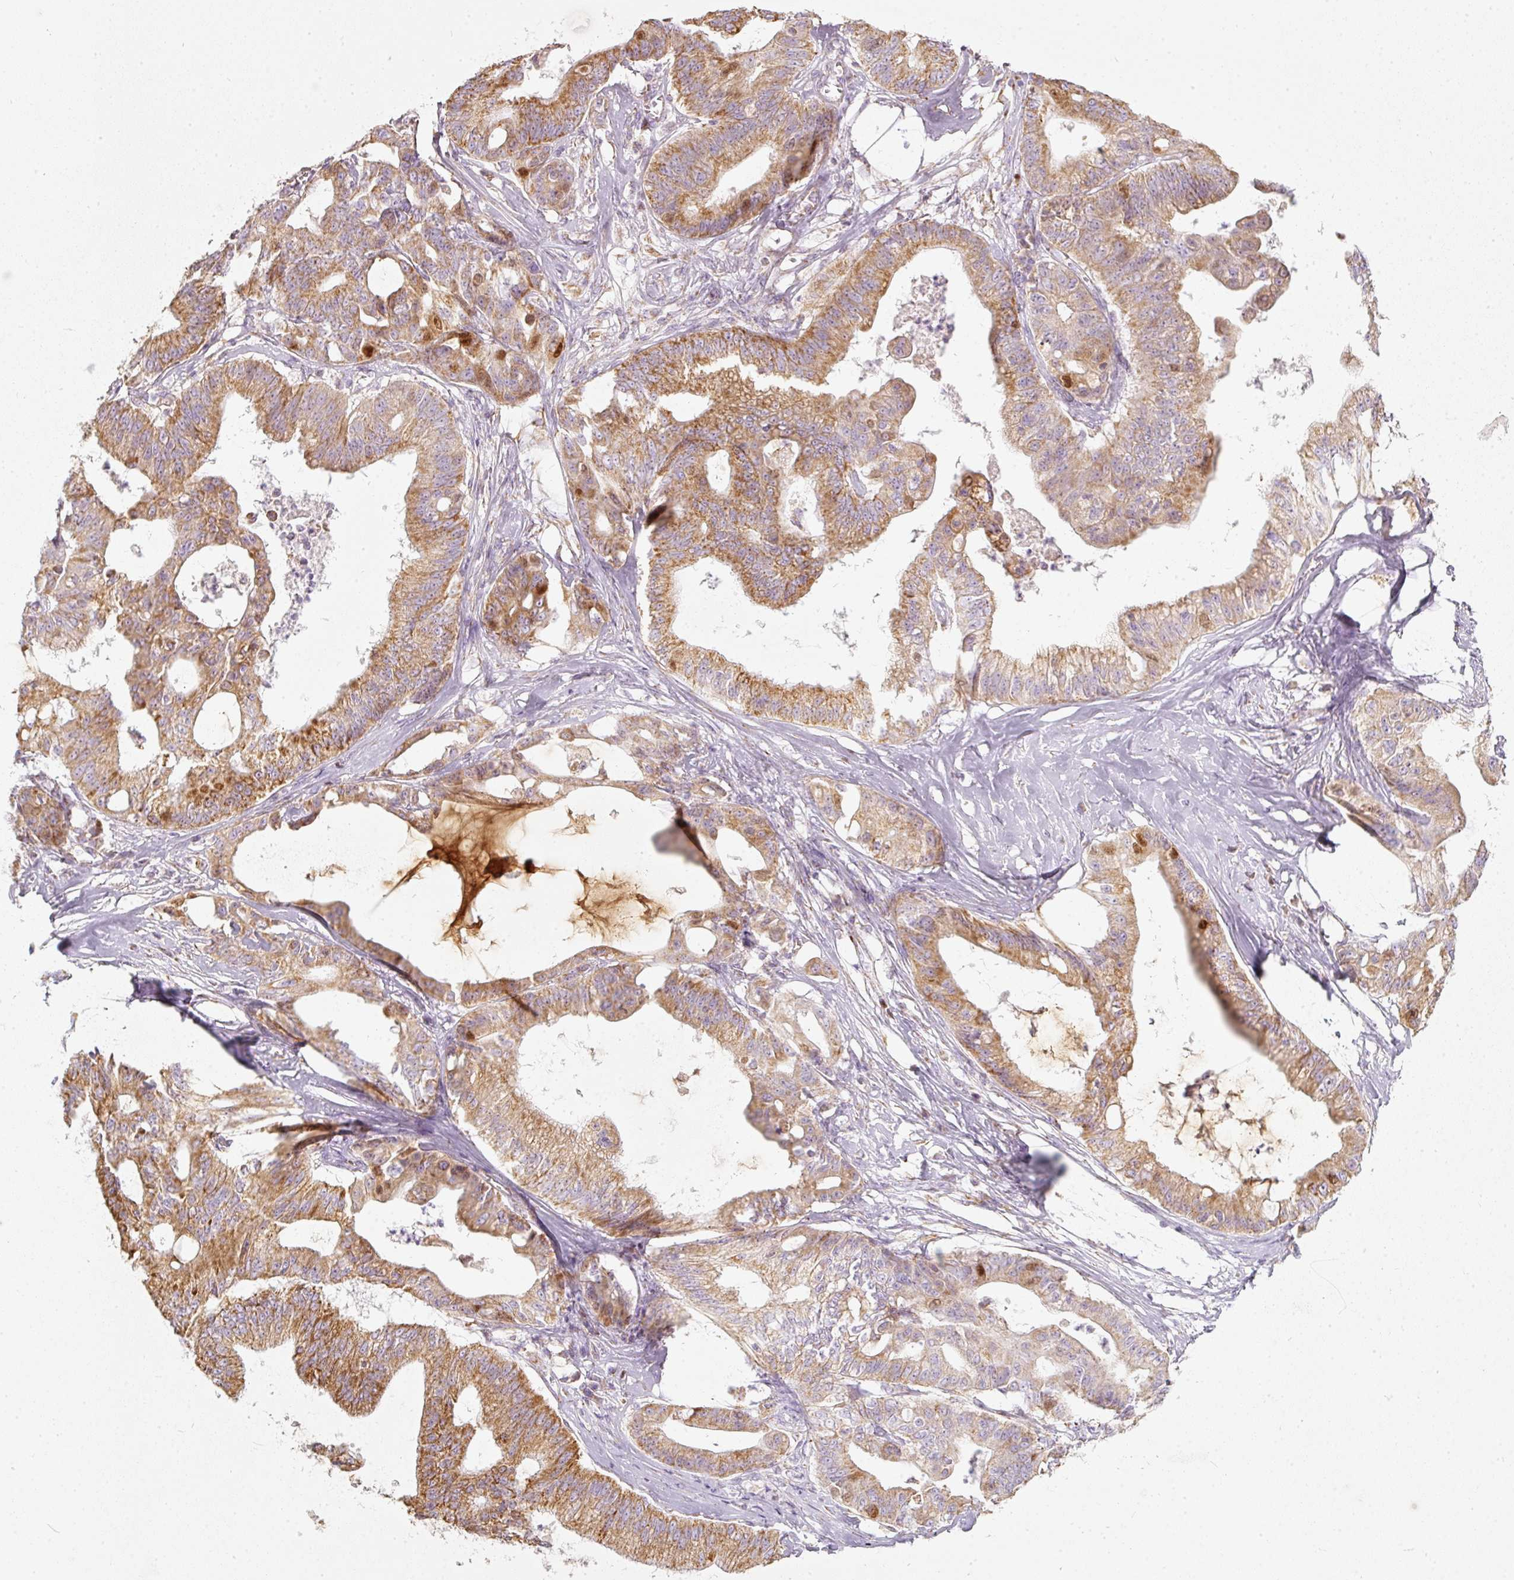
{"staining": {"intensity": "moderate", "quantity": ">75%", "location": "cytoplasmic/membranous,nuclear"}, "tissue": "ovarian cancer", "cell_type": "Tumor cells", "image_type": "cancer", "snomed": [{"axis": "morphology", "description": "Cystadenocarcinoma, mucinous, NOS"}, {"axis": "topography", "description": "Ovary"}], "caption": "High-magnification brightfield microscopy of ovarian cancer (mucinous cystadenocarcinoma) stained with DAB (3,3'-diaminobenzidine) (brown) and counterstained with hematoxylin (blue). tumor cells exhibit moderate cytoplasmic/membranous and nuclear staining is seen in approximately>75% of cells. The protein is stained brown, and the nuclei are stained in blue (DAB IHC with brightfield microscopy, high magnification).", "gene": "DUT", "patient": {"sex": "female", "age": 70}}